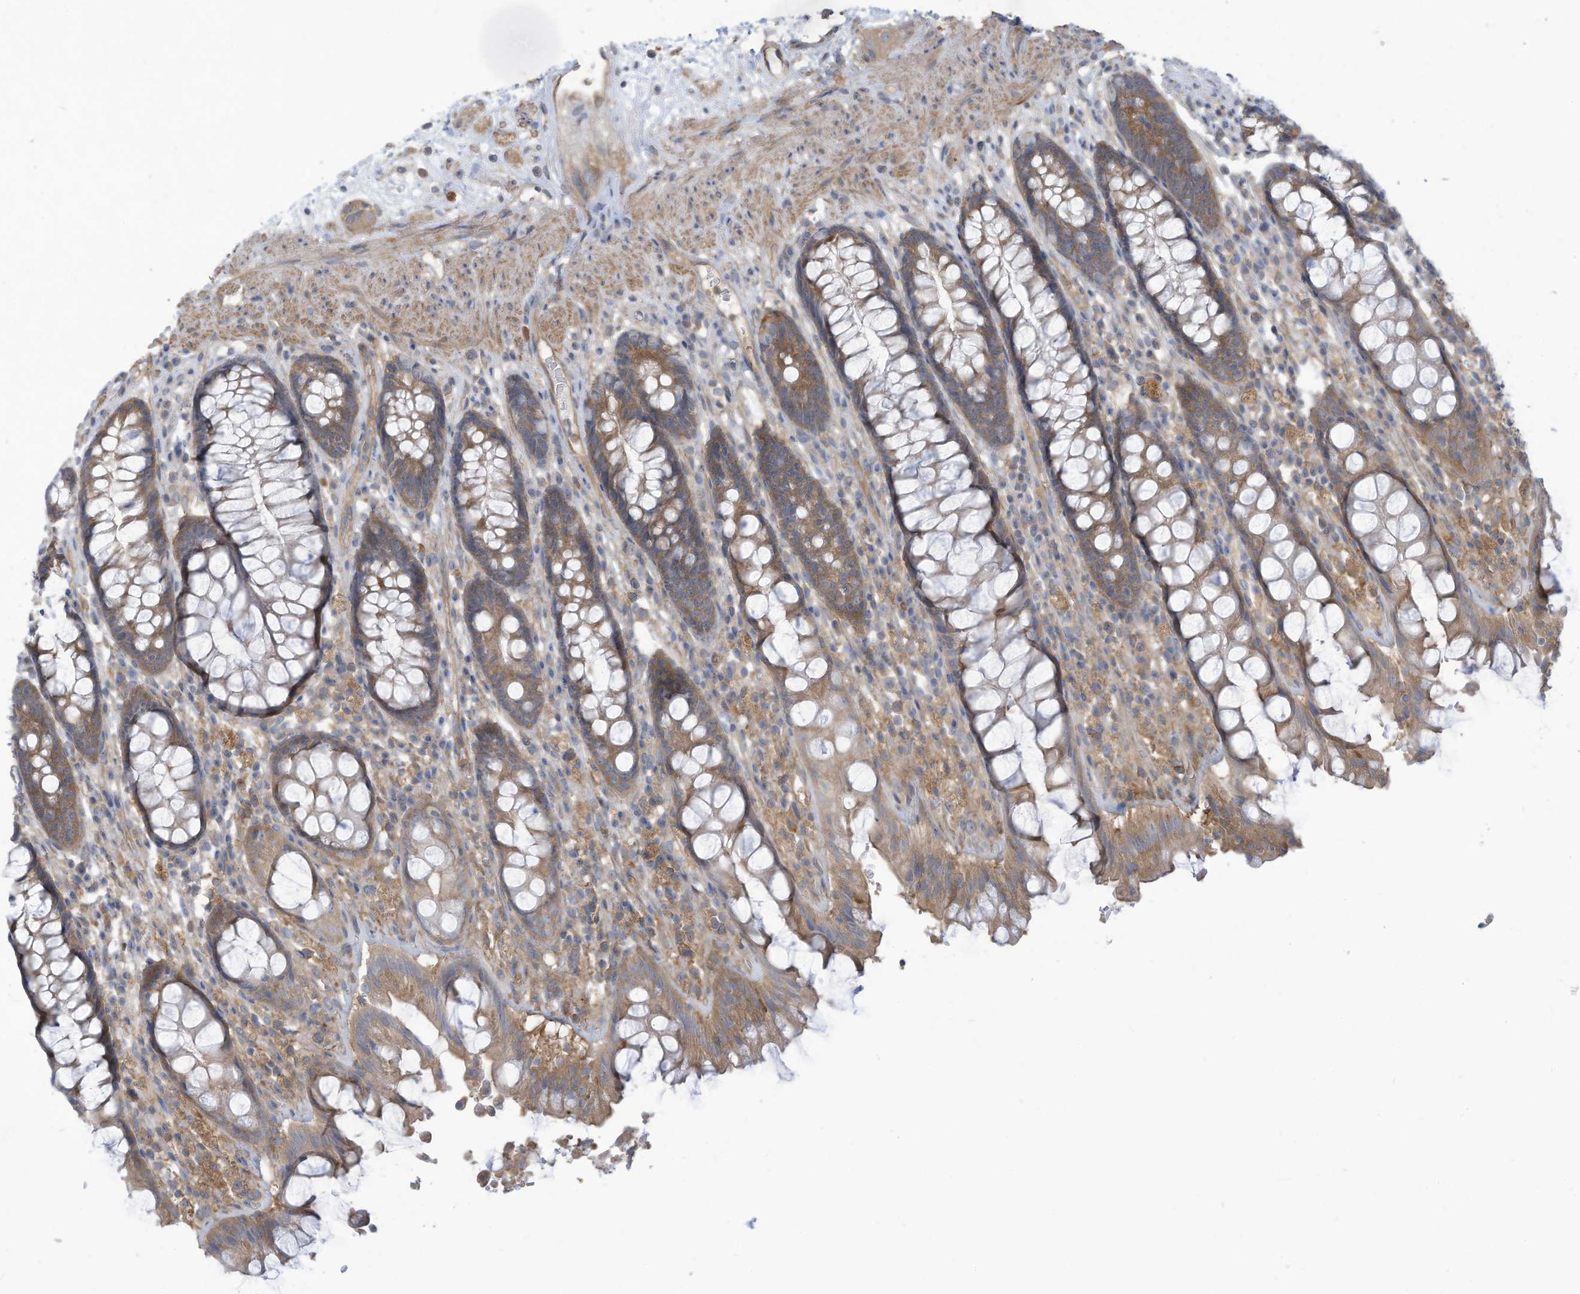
{"staining": {"intensity": "moderate", "quantity": ">75%", "location": "cytoplasmic/membranous"}, "tissue": "rectum", "cell_type": "Glandular cells", "image_type": "normal", "snomed": [{"axis": "morphology", "description": "Normal tissue, NOS"}, {"axis": "topography", "description": "Rectum"}], "caption": "The image reveals staining of unremarkable rectum, revealing moderate cytoplasmic/membranous protein staining (brown color) within glandular cells.", "gene": "ADI1", "patient": {"sex": "male", "age": 64}}